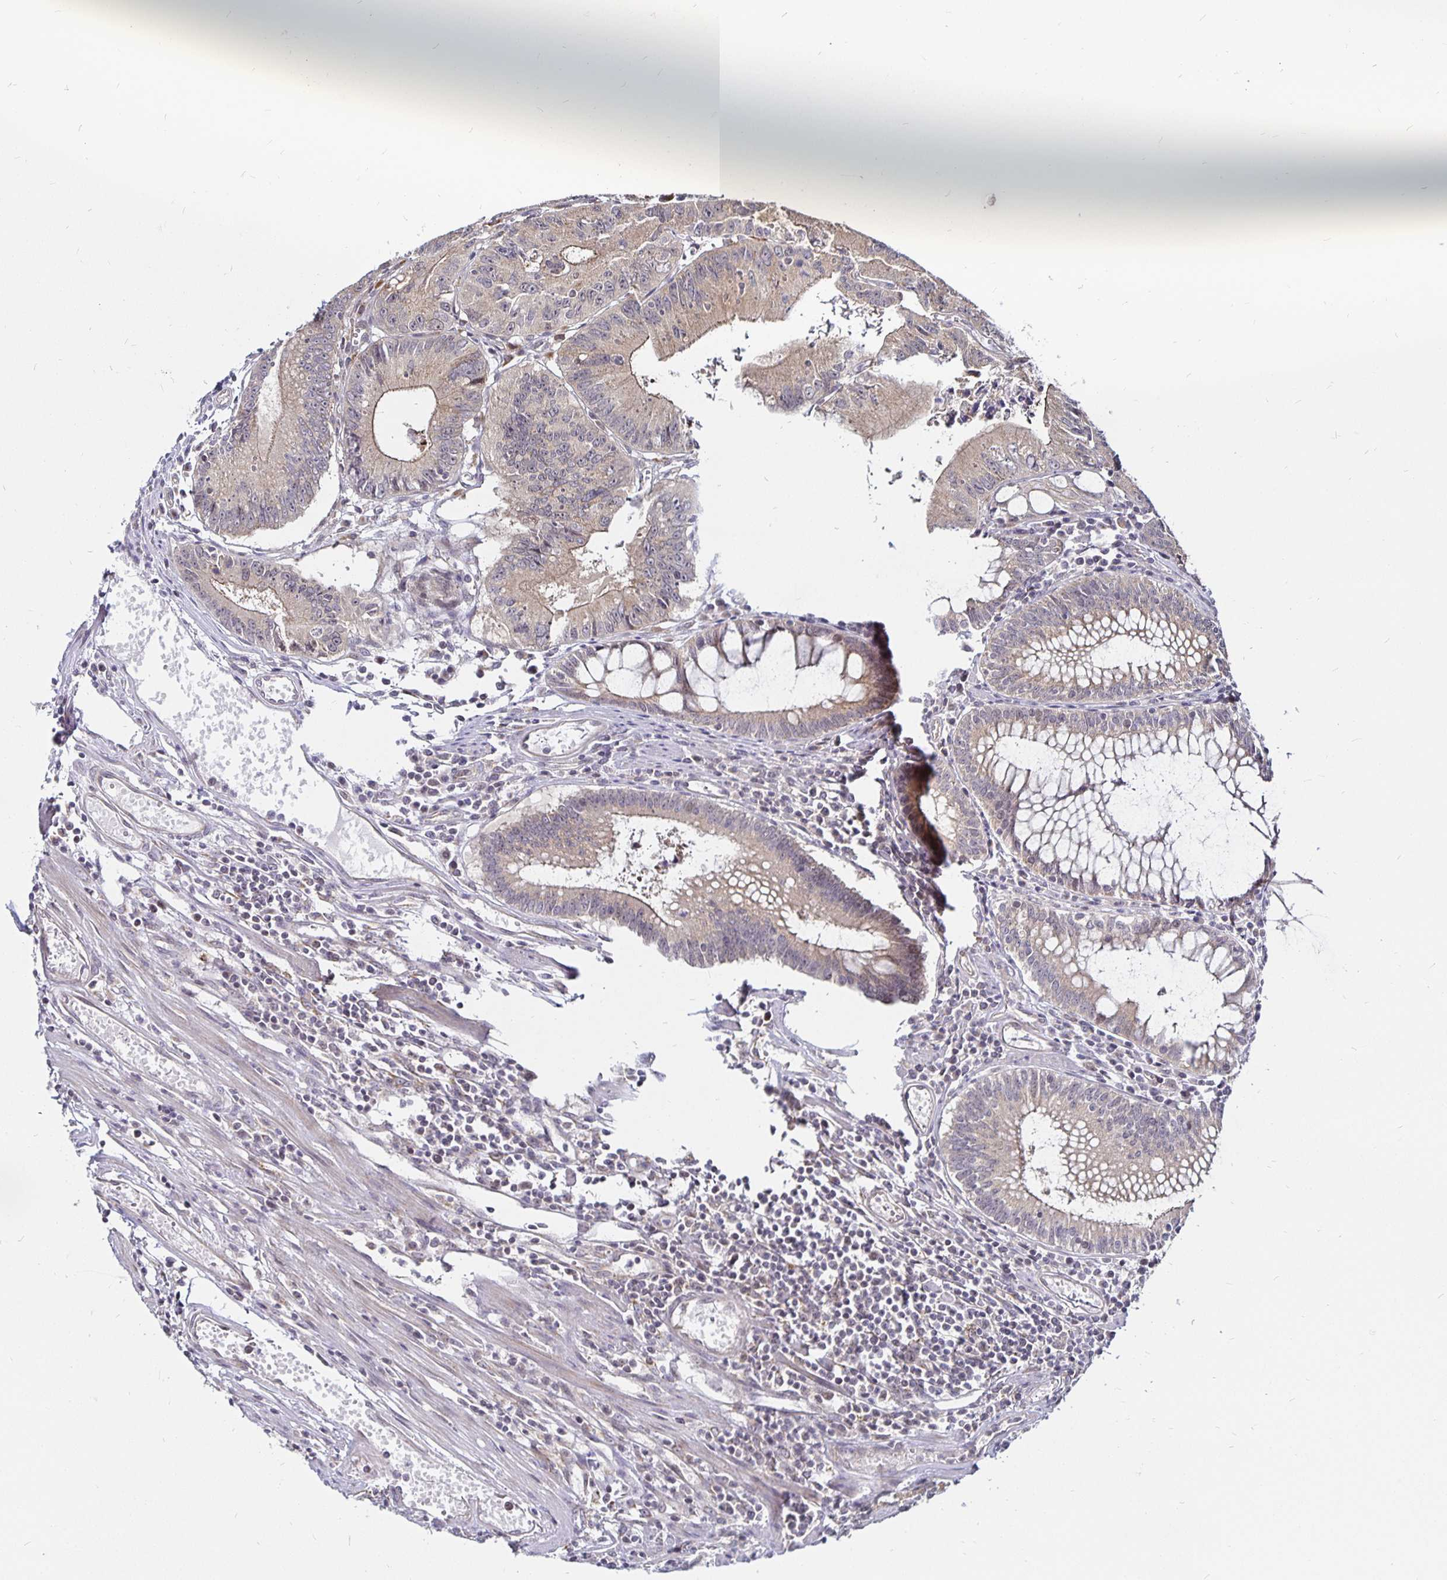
{"staining": {"intensity": "weak", "quantity": "25%-75%", "location": "cytoplasmic/membranous"}, "tissue": "colorectal cancer", "cell_type": "Tumor cells", "image_type": "cancer", "snomed": [{"axis": "morphology", "description": "Adenocarcinoma, NOS"}, {"axis": "topography", "description": "Rectum"}], "caption": "Colorectal adenocarcinoma tissue reveals weak cytoplasmic/membranous positivity in approximately 25%-75% of tumor cells The staining was performed using DAB to visualize the protein expression in brown, while the nuclei were stained in blue with hematoxylin (Magnification: 20x).", "gene": "CYP27A1", "patient": {"sex": "female", "age": 81}}